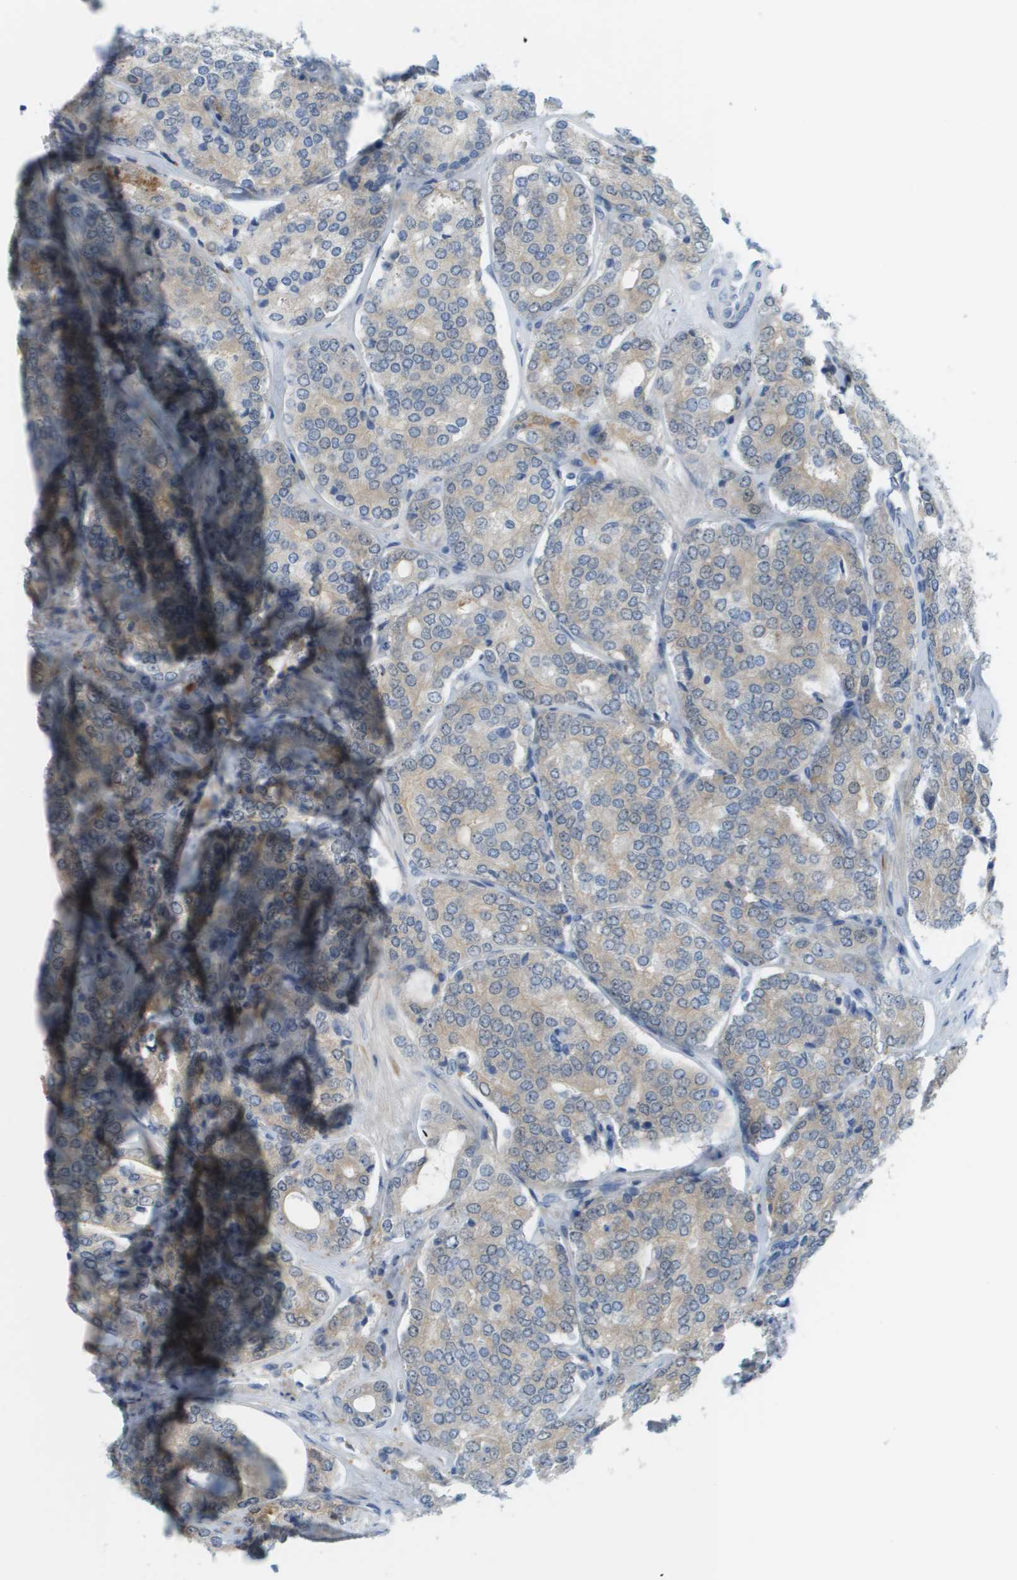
{"staining": {"intensity": "weak", "quantity": "<25%", "location": "cytoplasmic/membranous"}, "tissue": "prostate cancer", "cell_type": "Tumor cells", "image_type": "cancer", "snomed": [{"axis": "morphology", "description": "Adenocarcinoma, High grade"}, {"axis": "topography", "description": "Prostate"}], "caption": "Photomicrograph shows no significant protein expression in tumor cells of prostate high-grade adenocarcinoma. Nuclei are stained in blue.", "gene": "CUL9", "patient": {"sex": "male", "age": 65}}